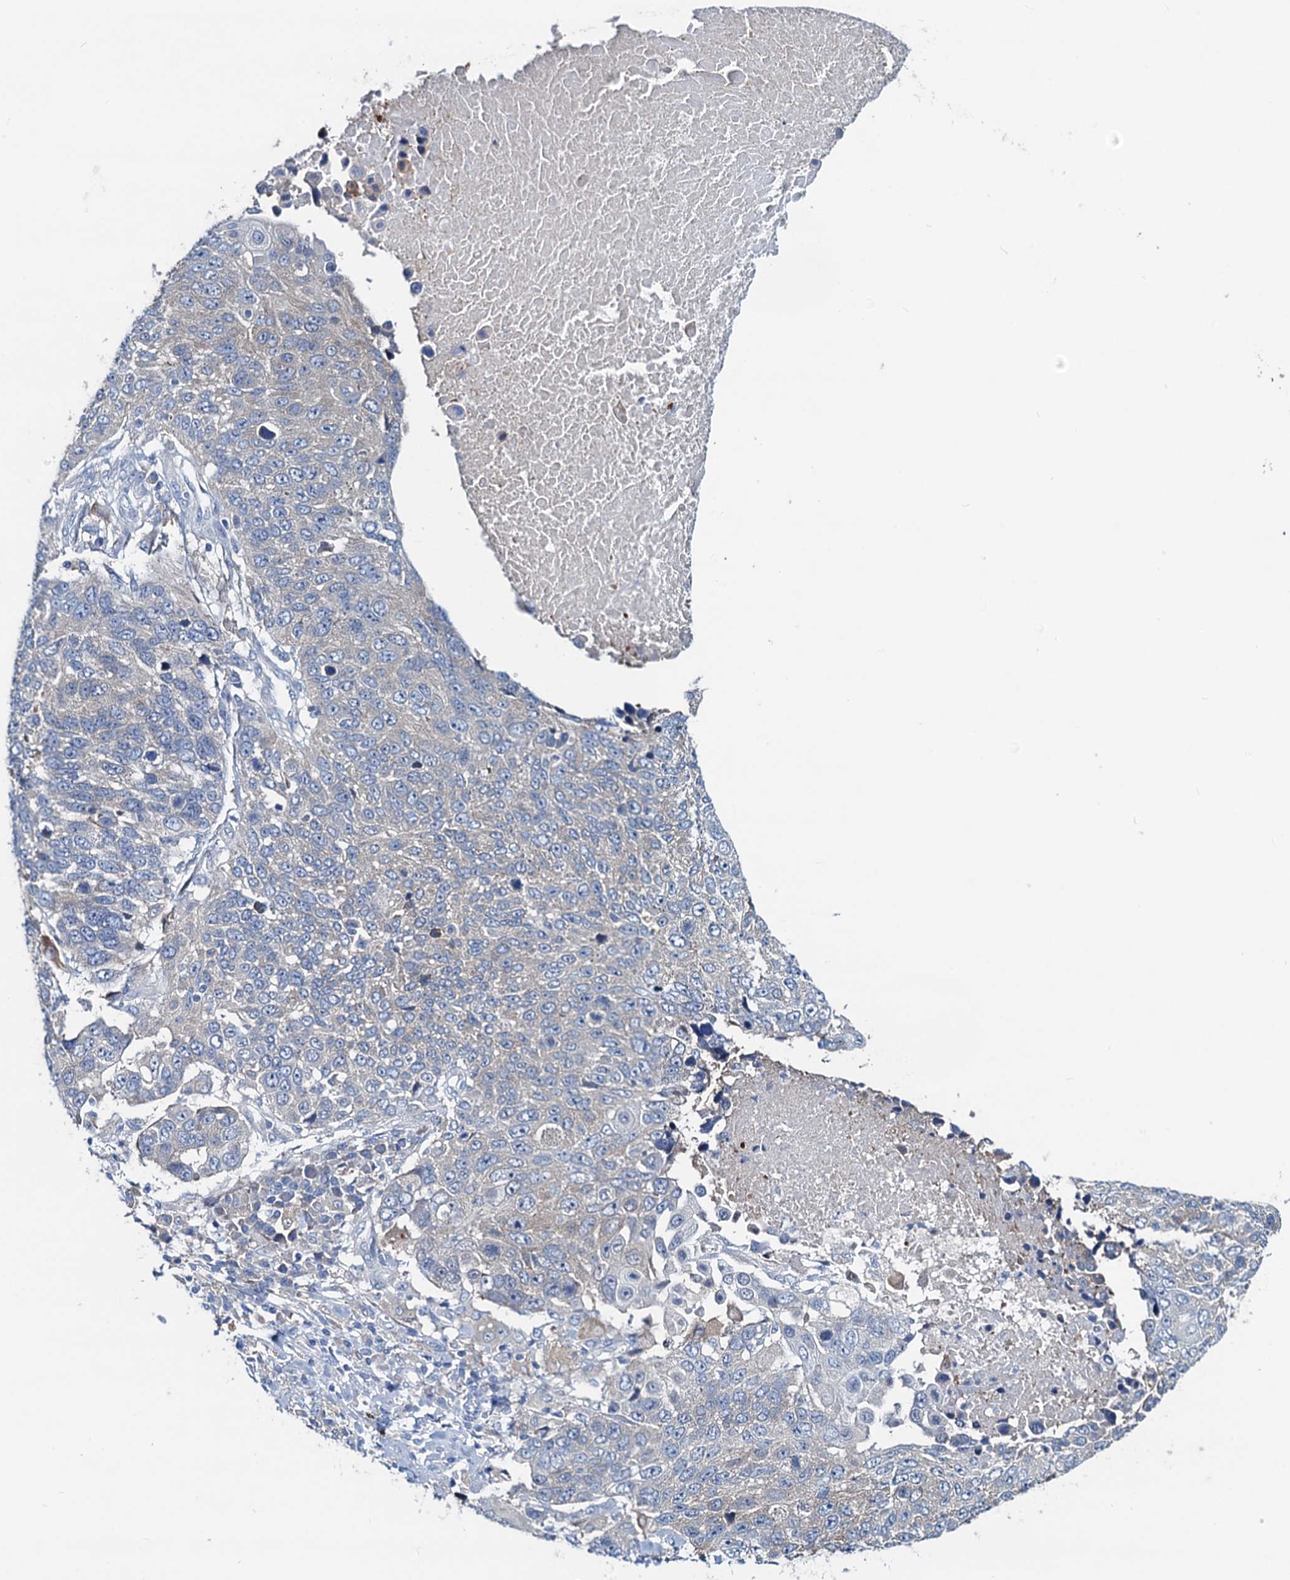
{"staining": {"intensity": "negative", "quantity": "none", "location": "none"}, "tissue": "lung cancer", "cell_type": "Tumor cells", "image_type": "cancer", "snomed": [{"axis": "morphology", "description": "Normal tissue, NOS"}, {"axis": "morphology", "description": "Squamous cell carcinoma, NOS"}, {"axis": "topography", "description": "Lymph node"}, {"axis": "topography", "description": "Lung"}], "caption": "DAB immunohistochemical staining of human lung squamous cell carcinoma demonstrates no significant staining in tumor cells.", "gene": "RTKN2", "patient": {"sex": "male", "age": 66}}